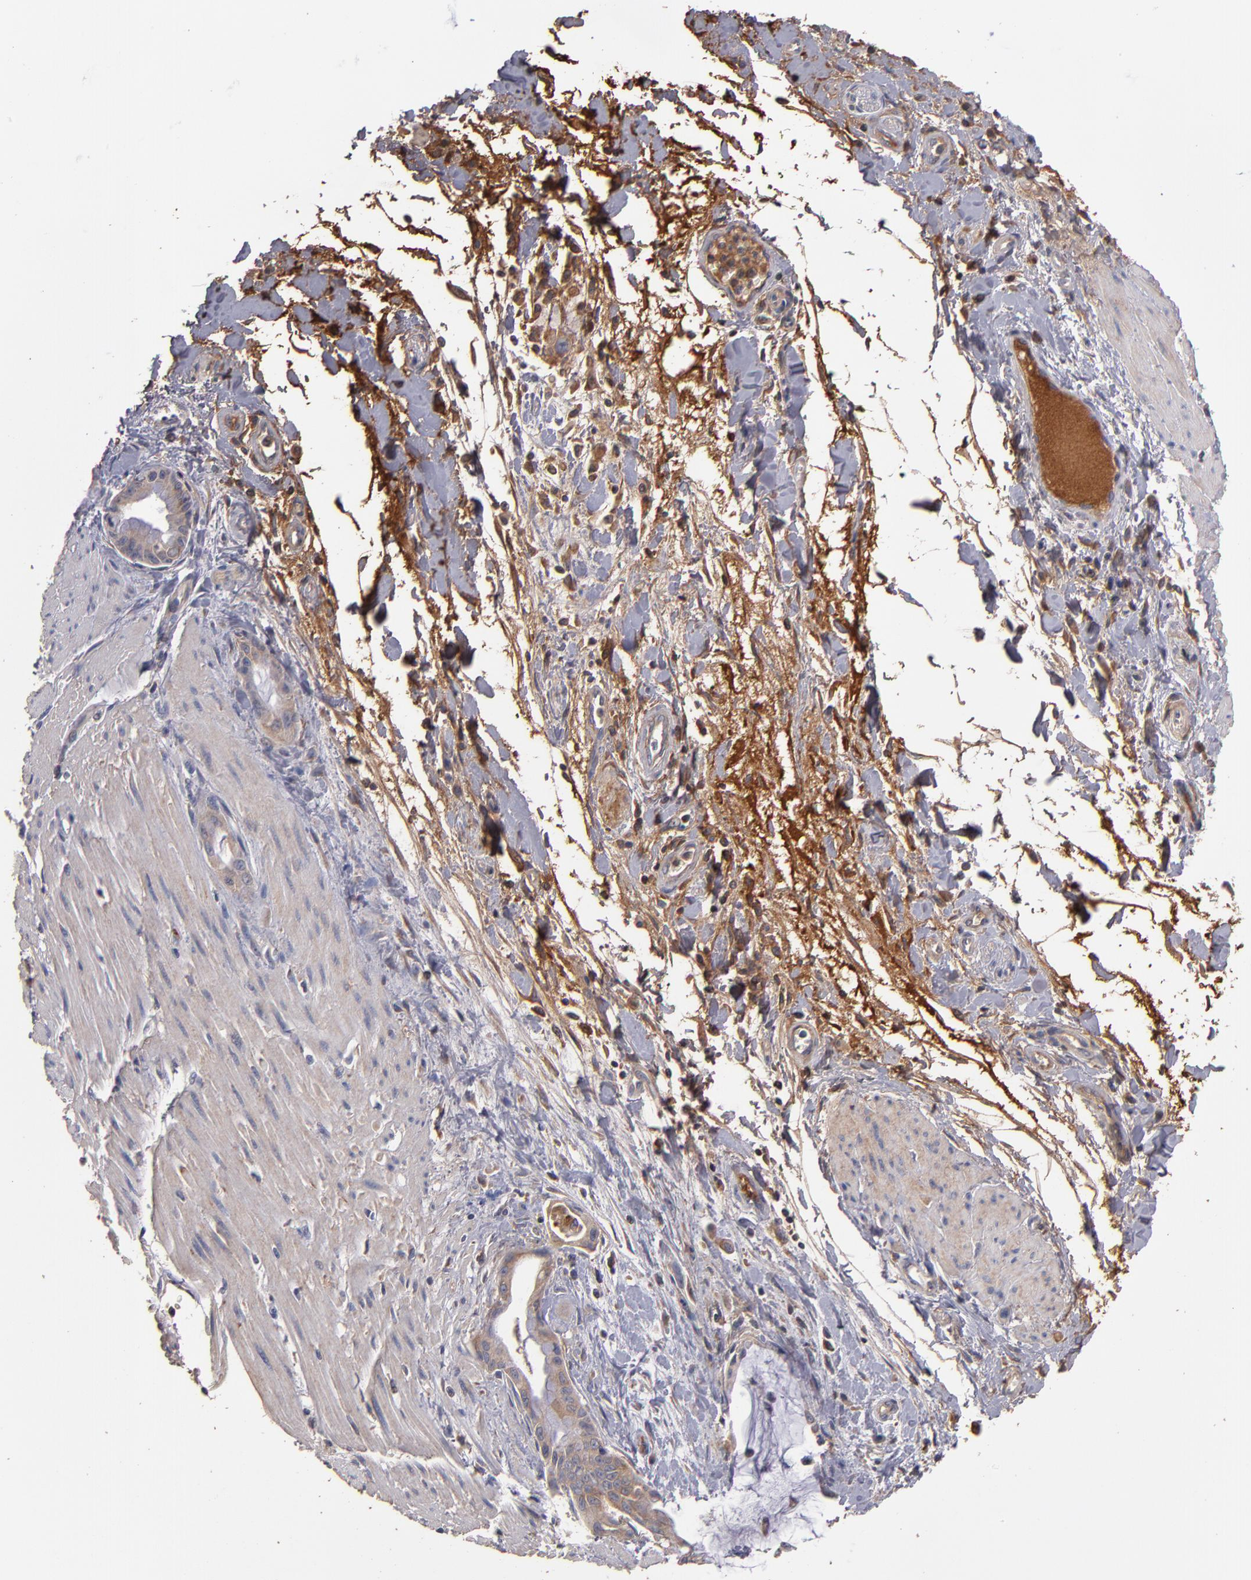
{"staining": {"intensity": "weak", "quantity": ">75%", "location": "cytoplasmic/membranous"}, "tissue": "pancreatic cancer", "cell_type": "Tumor cells", "image_type": "cancer", "snomed": [{"axis": "morphology", "description": "Adenocarcinoma, NOS"}, {"axis": "topography", "description": "Pancreas"}], "caption": "Immunohistochemistry (IHC) micrograph of human pancreatic cancer stained for a protein (brown), which demonstrates low levels of weak cytoplasmic/membranous expression in about >75% of tumor cells.", "gene": "DACT1", "patient": {"sex": "male", "age": 59}}